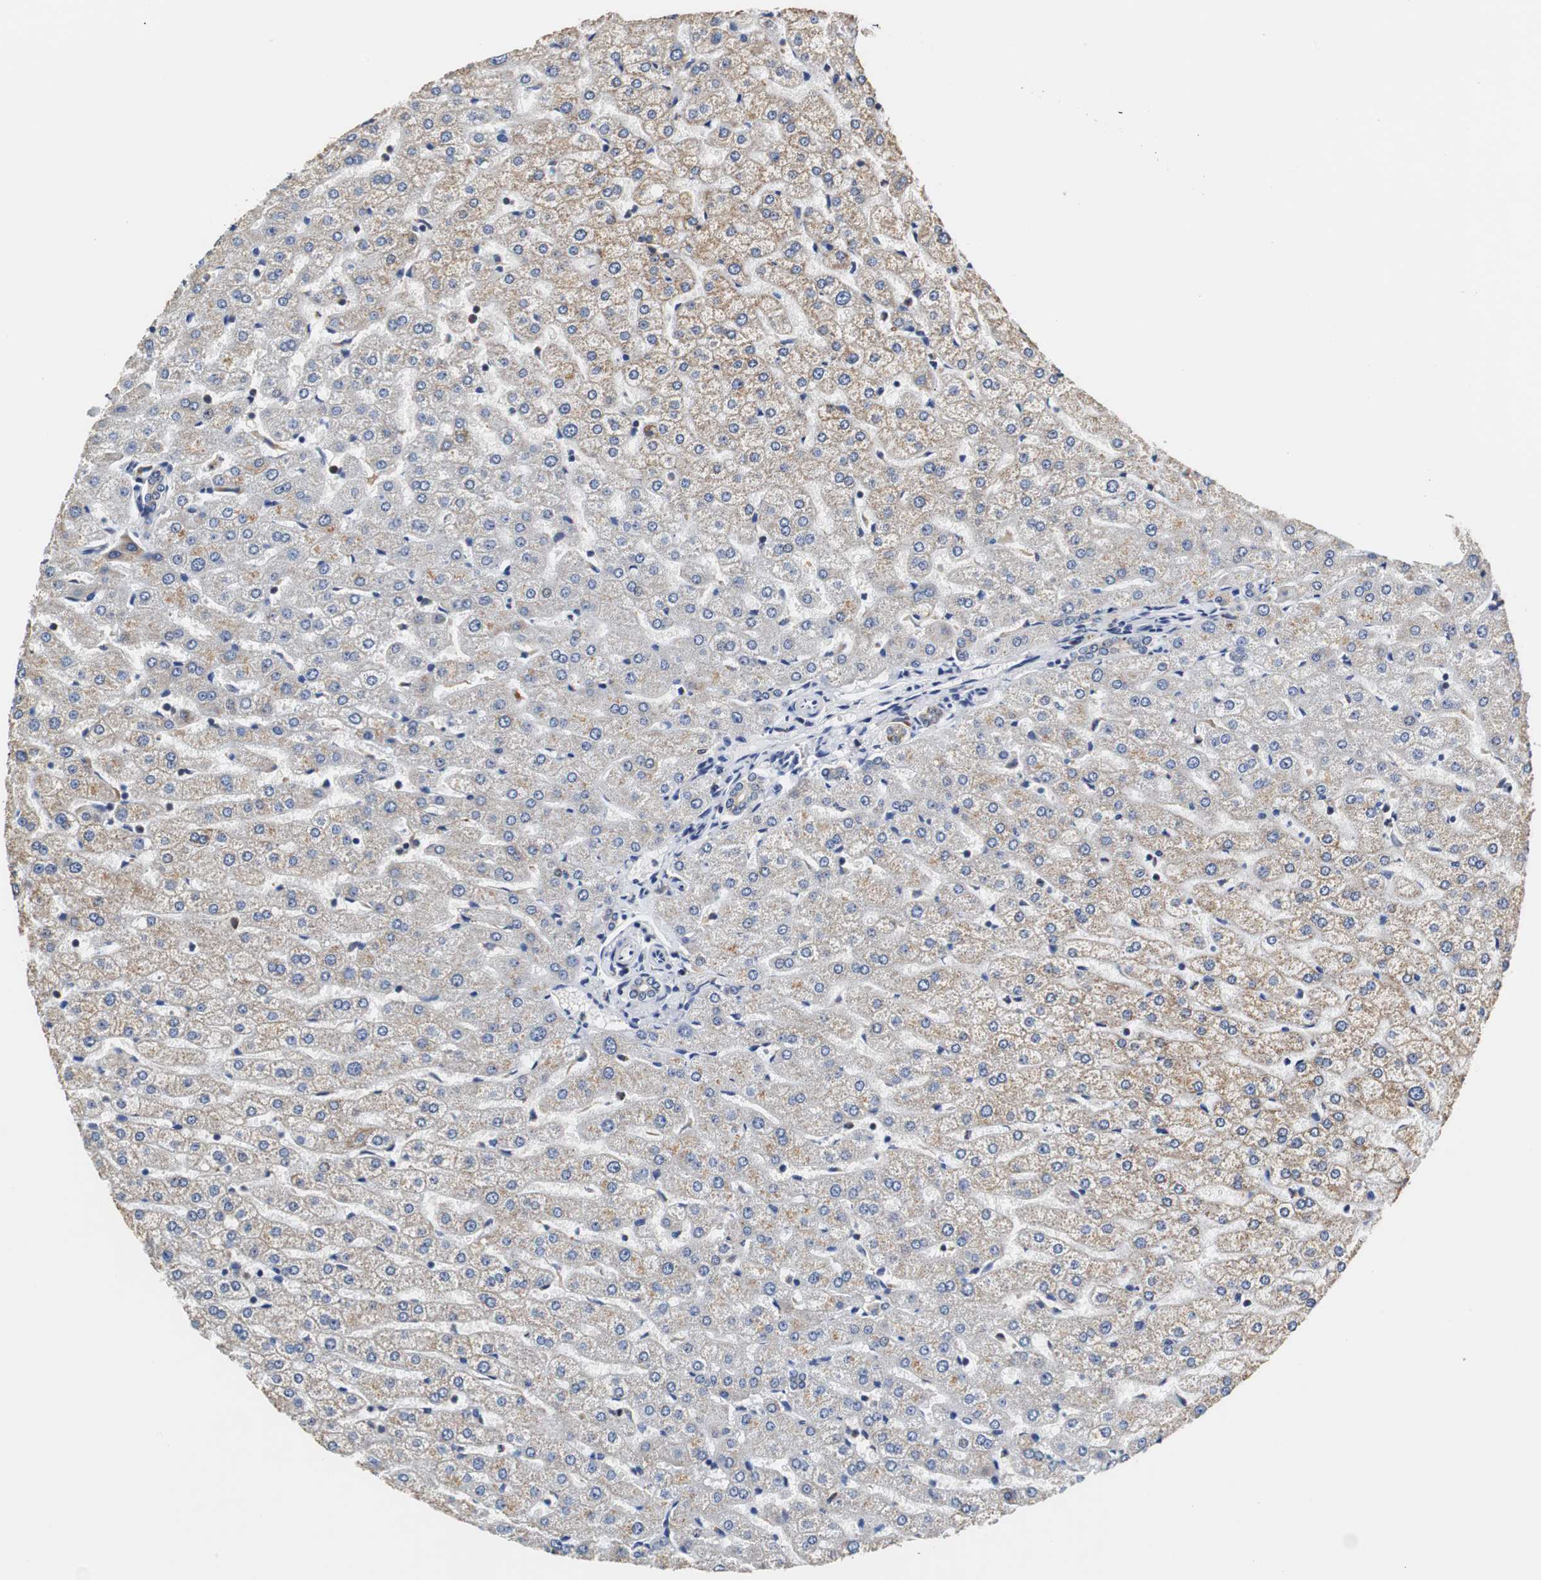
{"staining": {"intensity": "moderate", "quantity": ">75%", "location": "cytoplasmic/membranous"}, "tissue": "liver", "cell_type": "Cholangiocytes", "image_type": "normal", "snomed": [{"axis": "morphology", "description": "Normal tissue, NOS"}, {"axis": "morphology", "description": "Fibrosis, NOS"}, {"axis": "topography", "description": "Liver"}], "caption": "This photomicrograph displays normal liver stained with immunohistochemistry to label a protein in brown. The cytoplasmic/membranous of cholangiocytes show moderate positivity for the protein. Nuclei are counter-stained blue.", "gene": "VAMP8", "patient": {"sex": "female", "age": 29}}